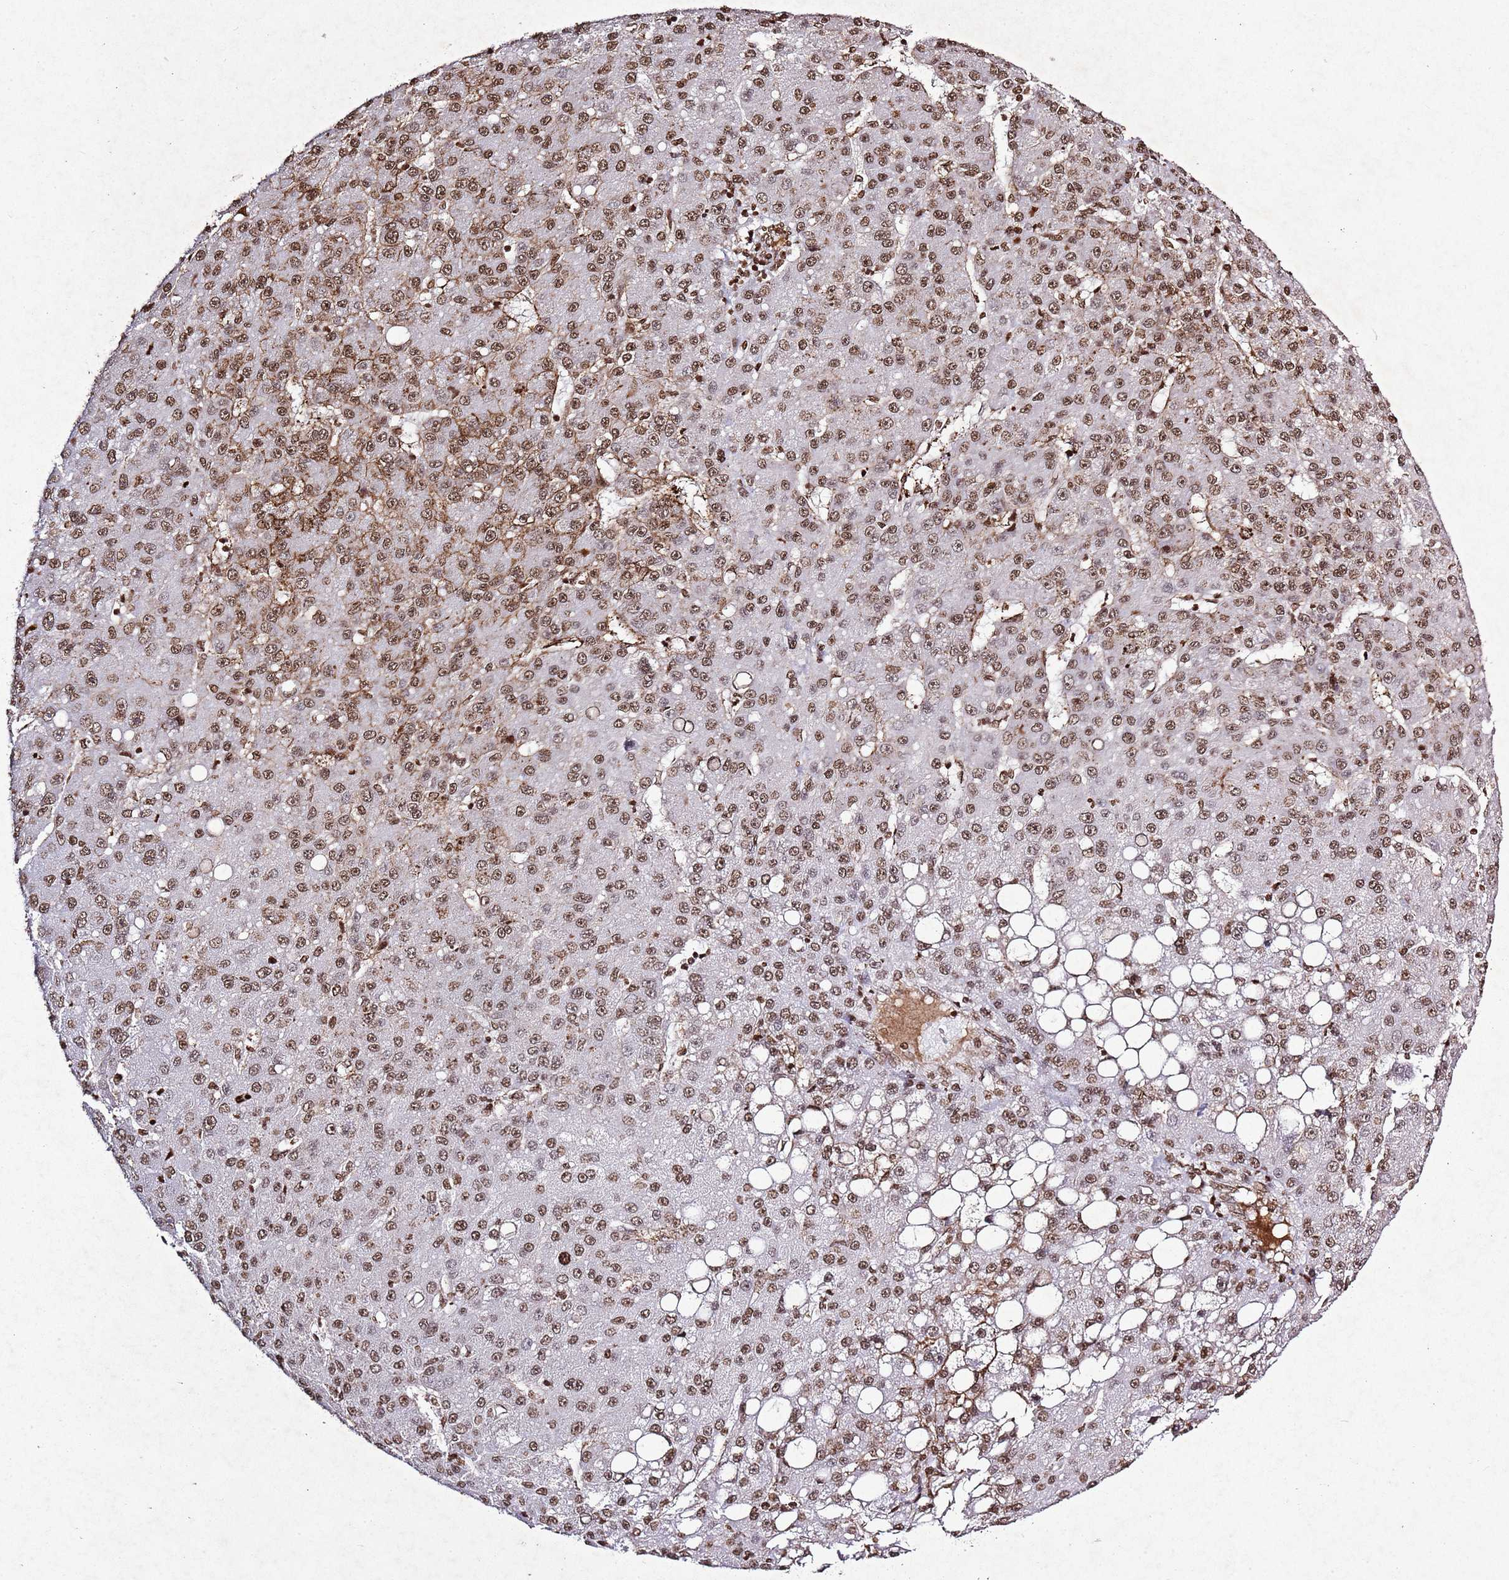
{"staining": {"intensity": "moderate", "quantity": ">75%", "location": "nuclear"}, "tissue": "liver cancer", "cell_type": "Tumor cells", "image_type": "cancer", "snomed": [{"axis": "morphology", "description": "Carcinoma, Hepatocellular, NOS"}, {"axis": "topography", "description": "Liver"}], "caption": "A brown stain shows moderate nuclear staining of a protein in human hepatocellular carcinoma (liver) tumor cells. (DAB = brown stain, brightfield microscopy at high magnification).", "gene": "BMAL1", "patient": {"sex": "male", "age": 67}}